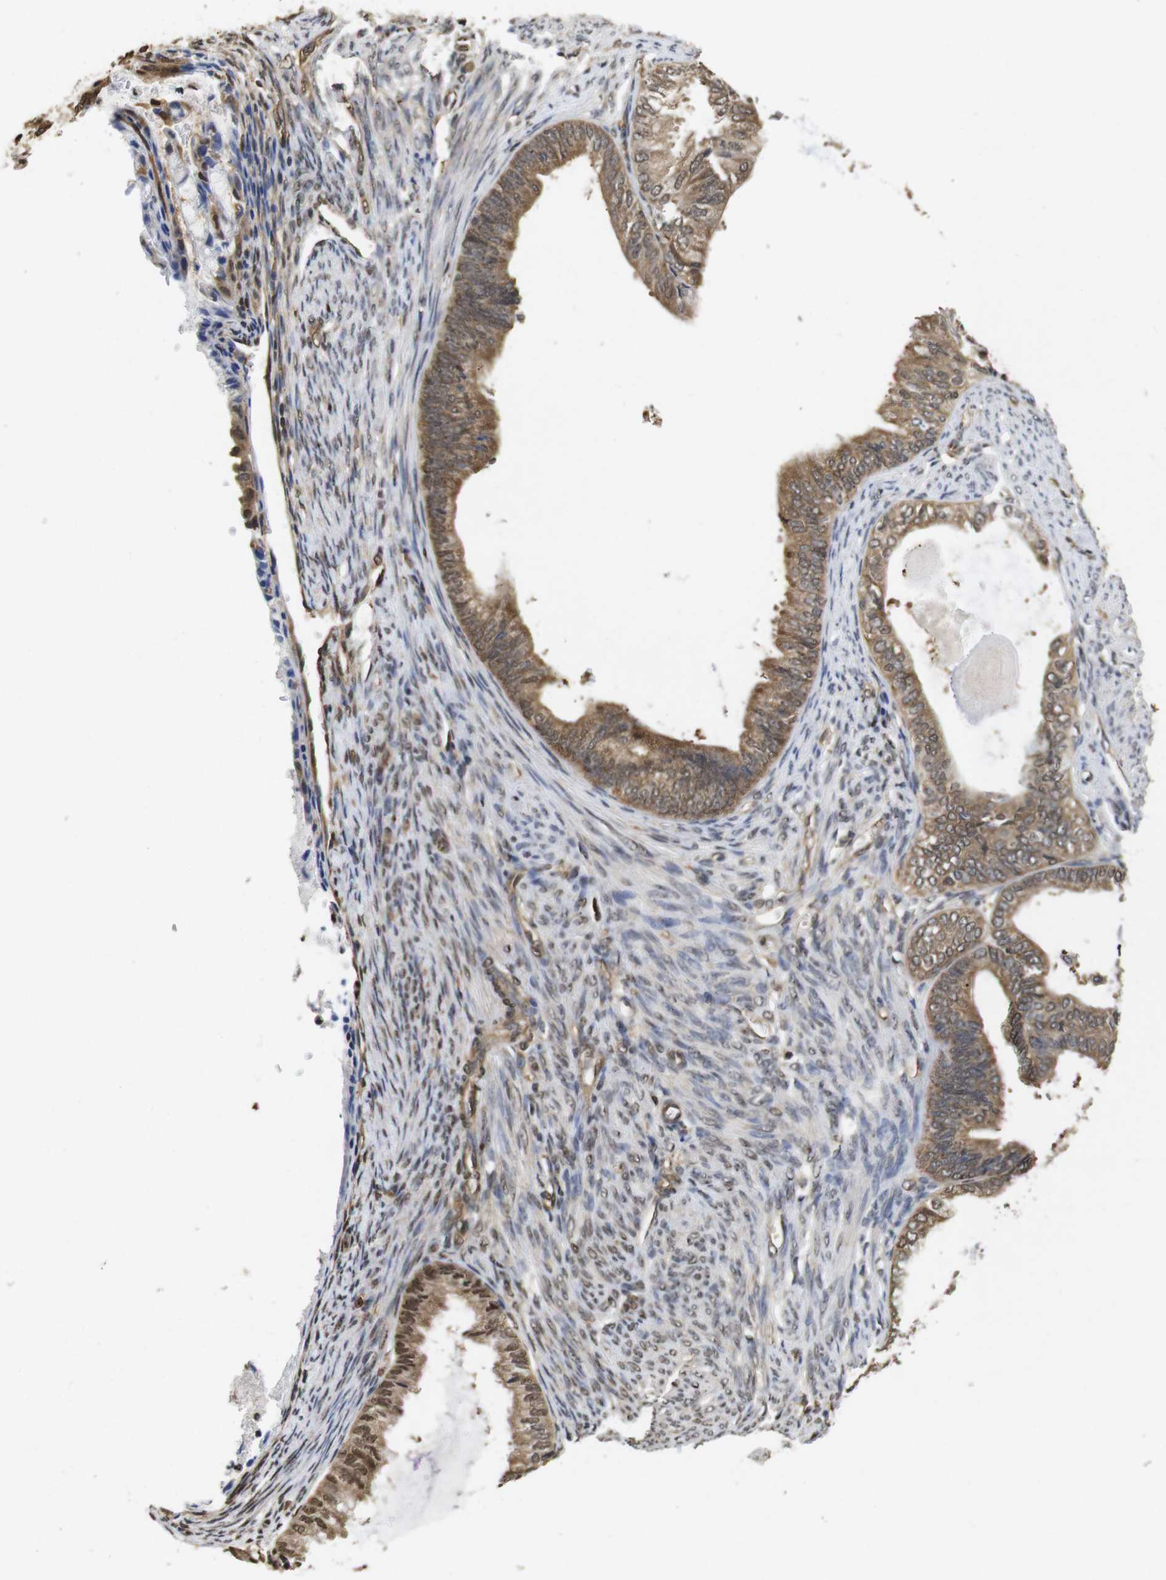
{"staining": {"intensity": "moderate", "quantity": ">75%", "location": "cytoplasmic/membranous"}, "tissue": "endometrial cancer", "cell_type": "Tumor cells", "image_type": "cancer", "snomed": [{"axis": "morphology", "description": "Adenocarcinoma, NOS"}, {"axis": "topography", "description": "Endometrium"}], "caption": "Brown immunohistochemical staining in human endometrial cancer reveals moderate cytoplasmic/membranous positivity in approximately >75% of tumor cells.", "gene": "SUMO3", "patient": {"sex": "female", "age": 86}}